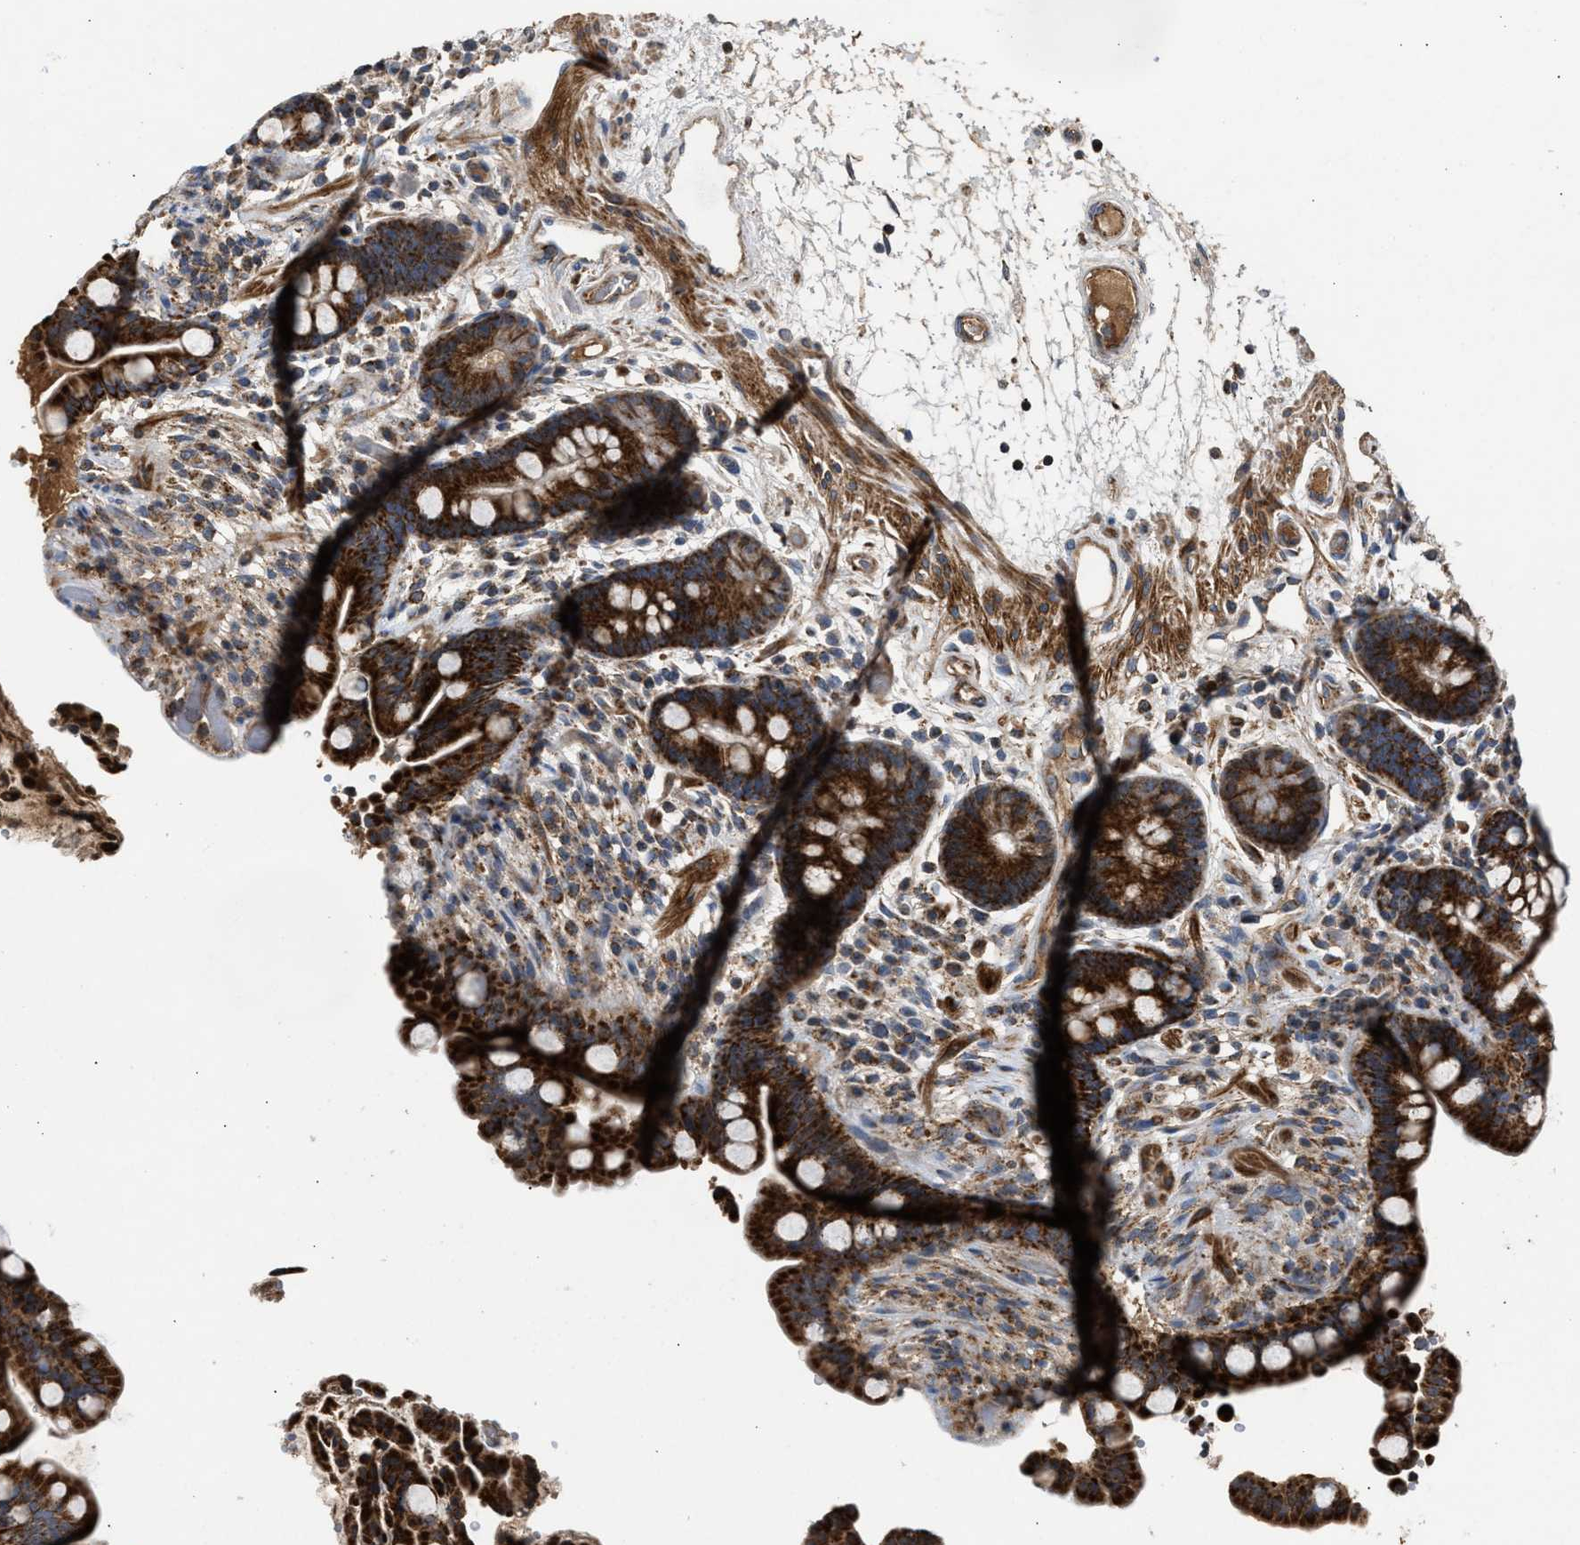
{"staining": {"intensity": "moderate", "quantity": ">75%", "location": "cytoplasmic/membranous"}, "tissue": "colon", "cell_type": "Endothelial cells", "image_type": "normal", "snomed": [{"axis": "morphology", "description": "Normal tissue, NOS"}, {"axis": "topography", "description": "Colon"}], "caption": "This micrograph exhibits normal colon stained with IHC to label a protein in brown. The cytoplasmic/membranous of endothelial cells show moderate positivity for the protein. Nuclei are counter-stained blue.", "gene": "TACO1", "patient": {"sex": "male", "age": 73}}